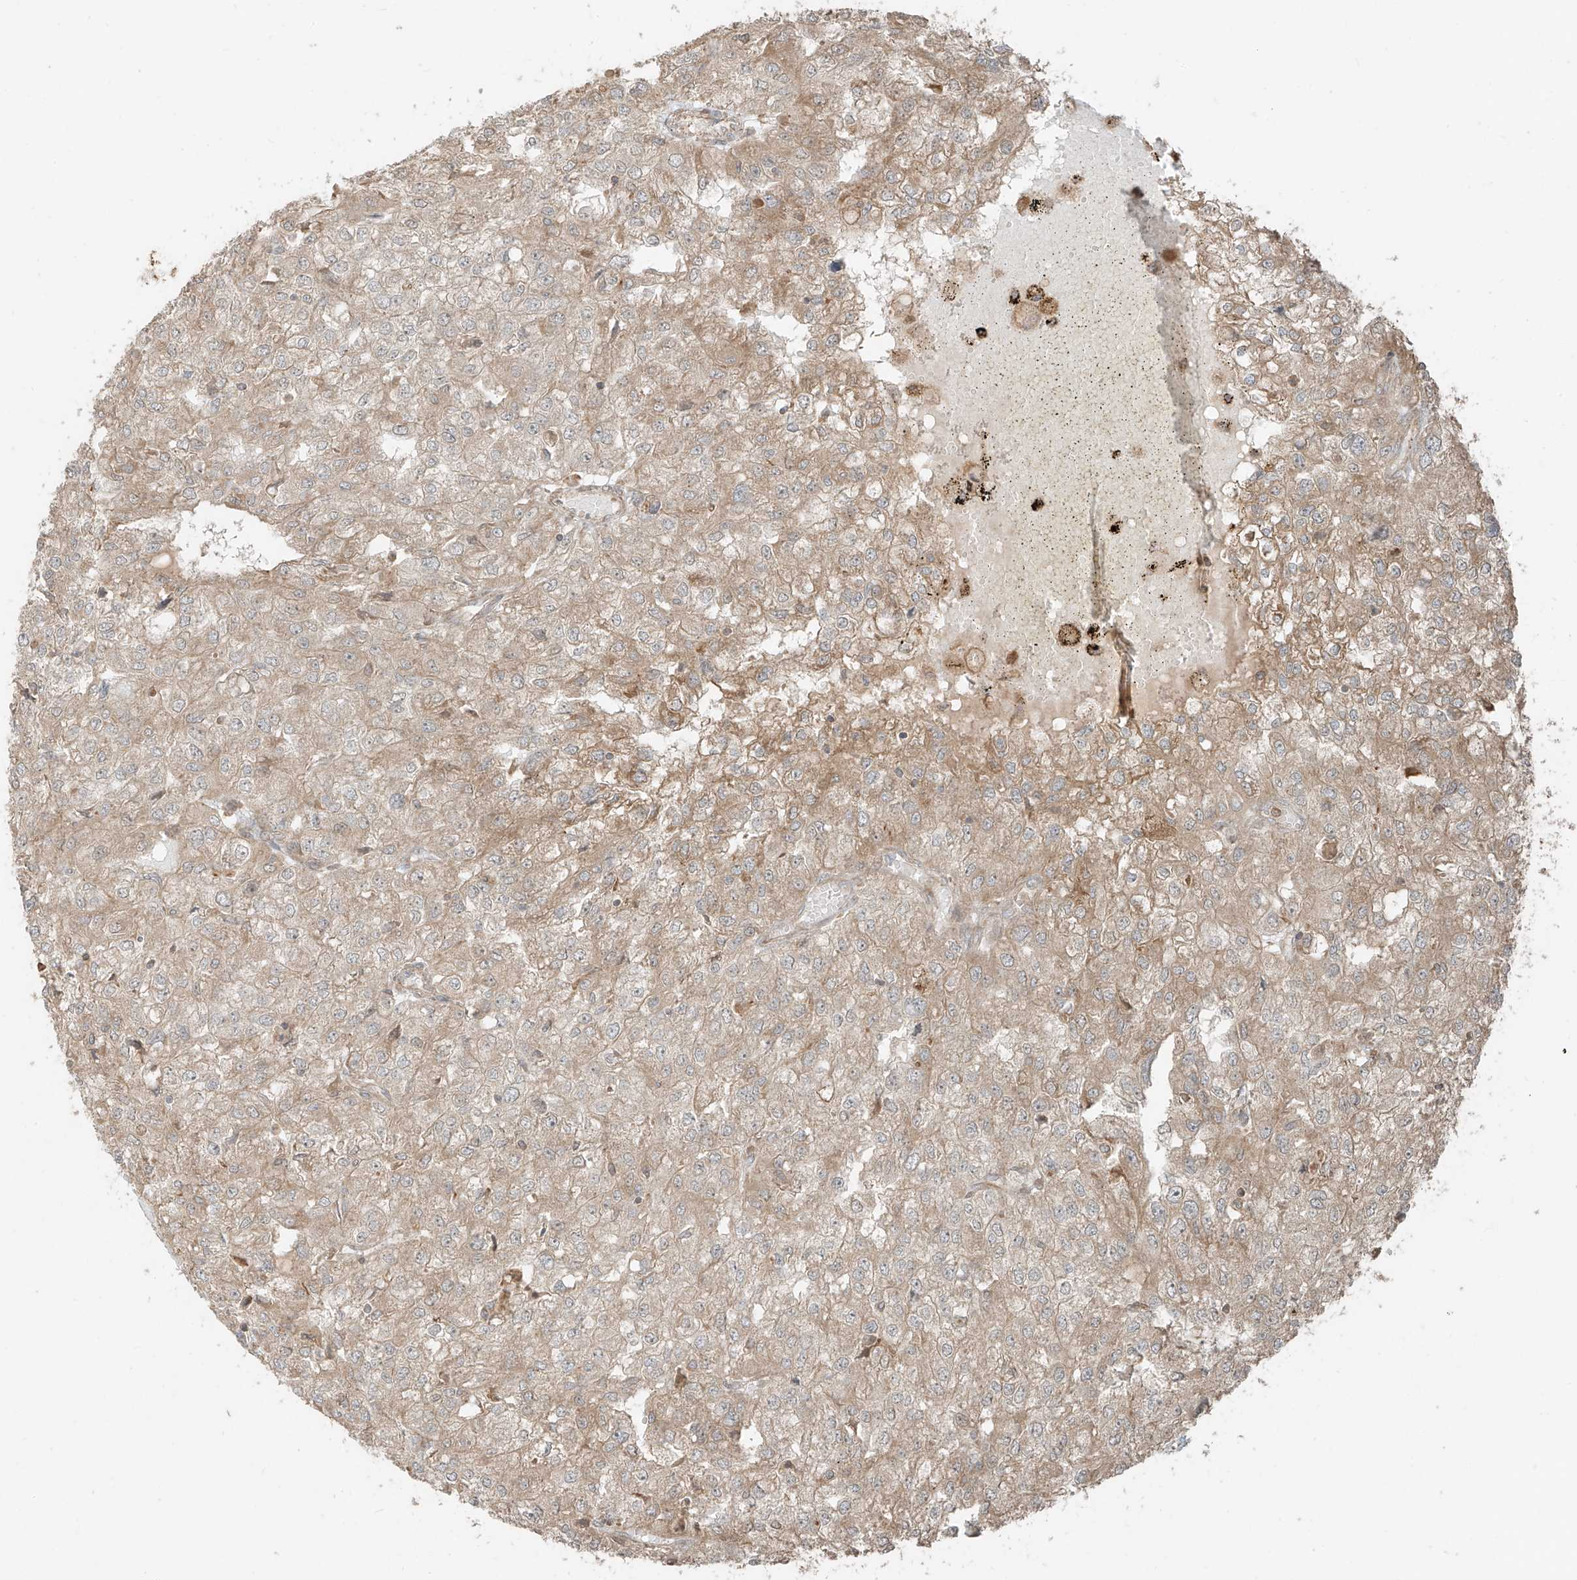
{"staining": {"intensity": "weak", "quantity": "<25%", "location": "cytoplasmic/membranous"}, "tissue": "renal cancer", "cell_type": "Tumor cells", "image_type": "cancer", "snomed": [{"axis": "morphology", "description": "Adenocarcinoma, NOS"}, {"axis": "topography", "description": "Kidney"}], "caption": "Protein analysis of renal cancer displays no significant positivity in tumor cells.", "gene": "ANKZF1", "patient": {"sex": "female", "age": 54}}